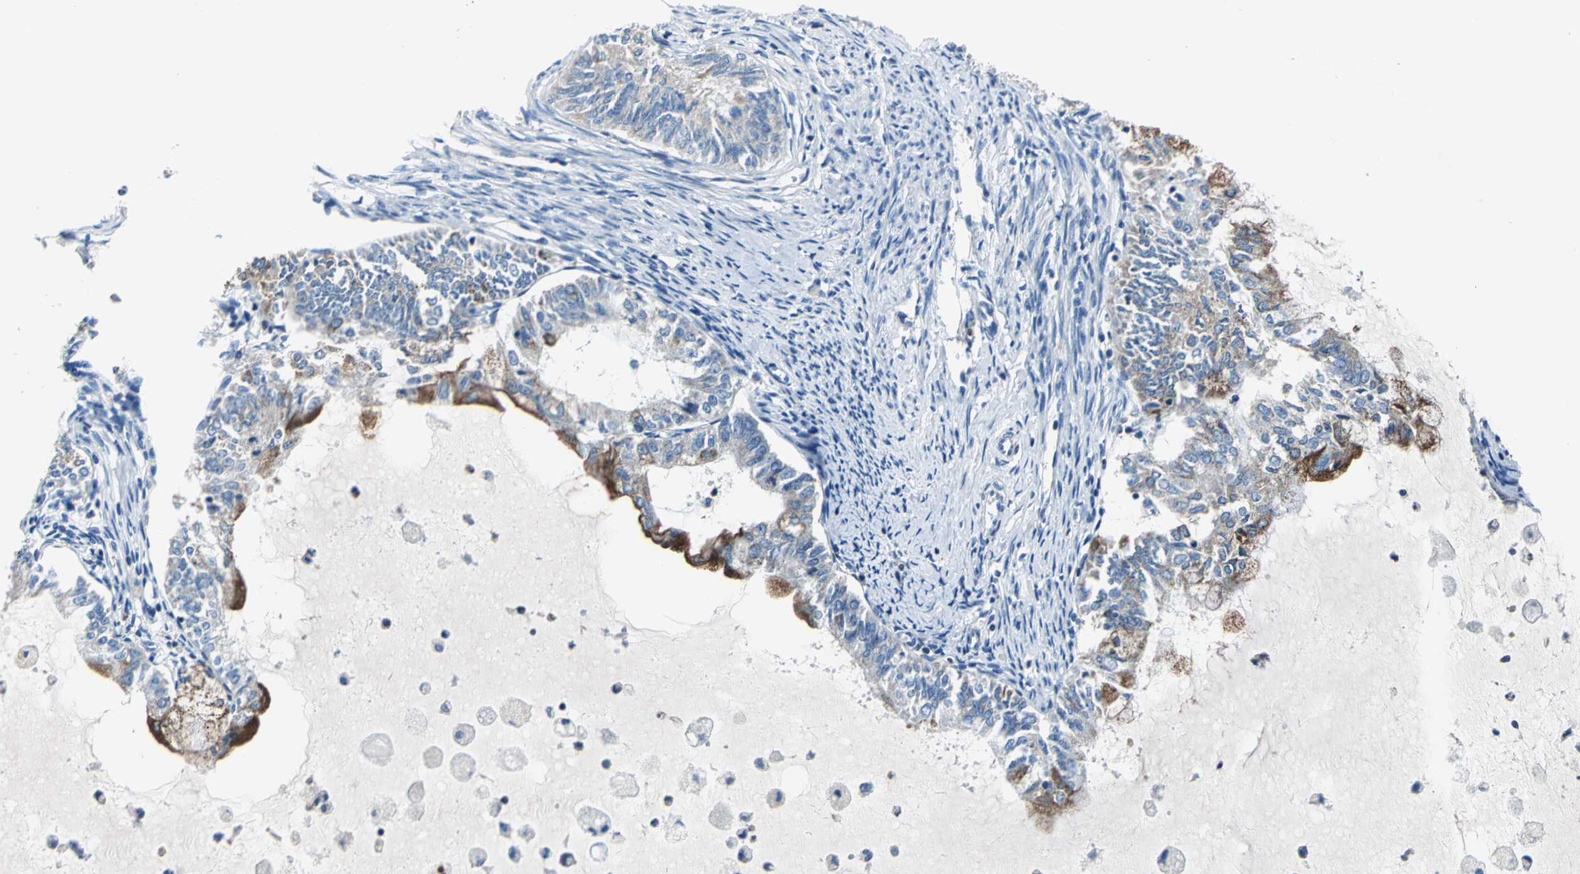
{"staining": {"intensity": "strong", "quantity": "25%-75%", "location": "cytoplasmic/membranous"}, "tissue": "endometrial cancer", "cell_type": "Tumor cells", "image_type": "cancer", "snomed": [{"axis": "morphology", "description": "Adenocarcinoma, NOS"}, {"axis": "topography", "description": "Endometrium"}], "caption": "Immunohistochemistry (IHC) micrograph of neoplastic tissue: human endometrial cancer stained using immunohistochemistry (IHC) reveals high levels of strong protein expression localized specifically in the cytoplasmic/membranous of tumor cells, appearing as a cytoplasmic/membranous brown color.", "gene": "SEPTIN6", "patient": {"sex": "female", "age": 86}}